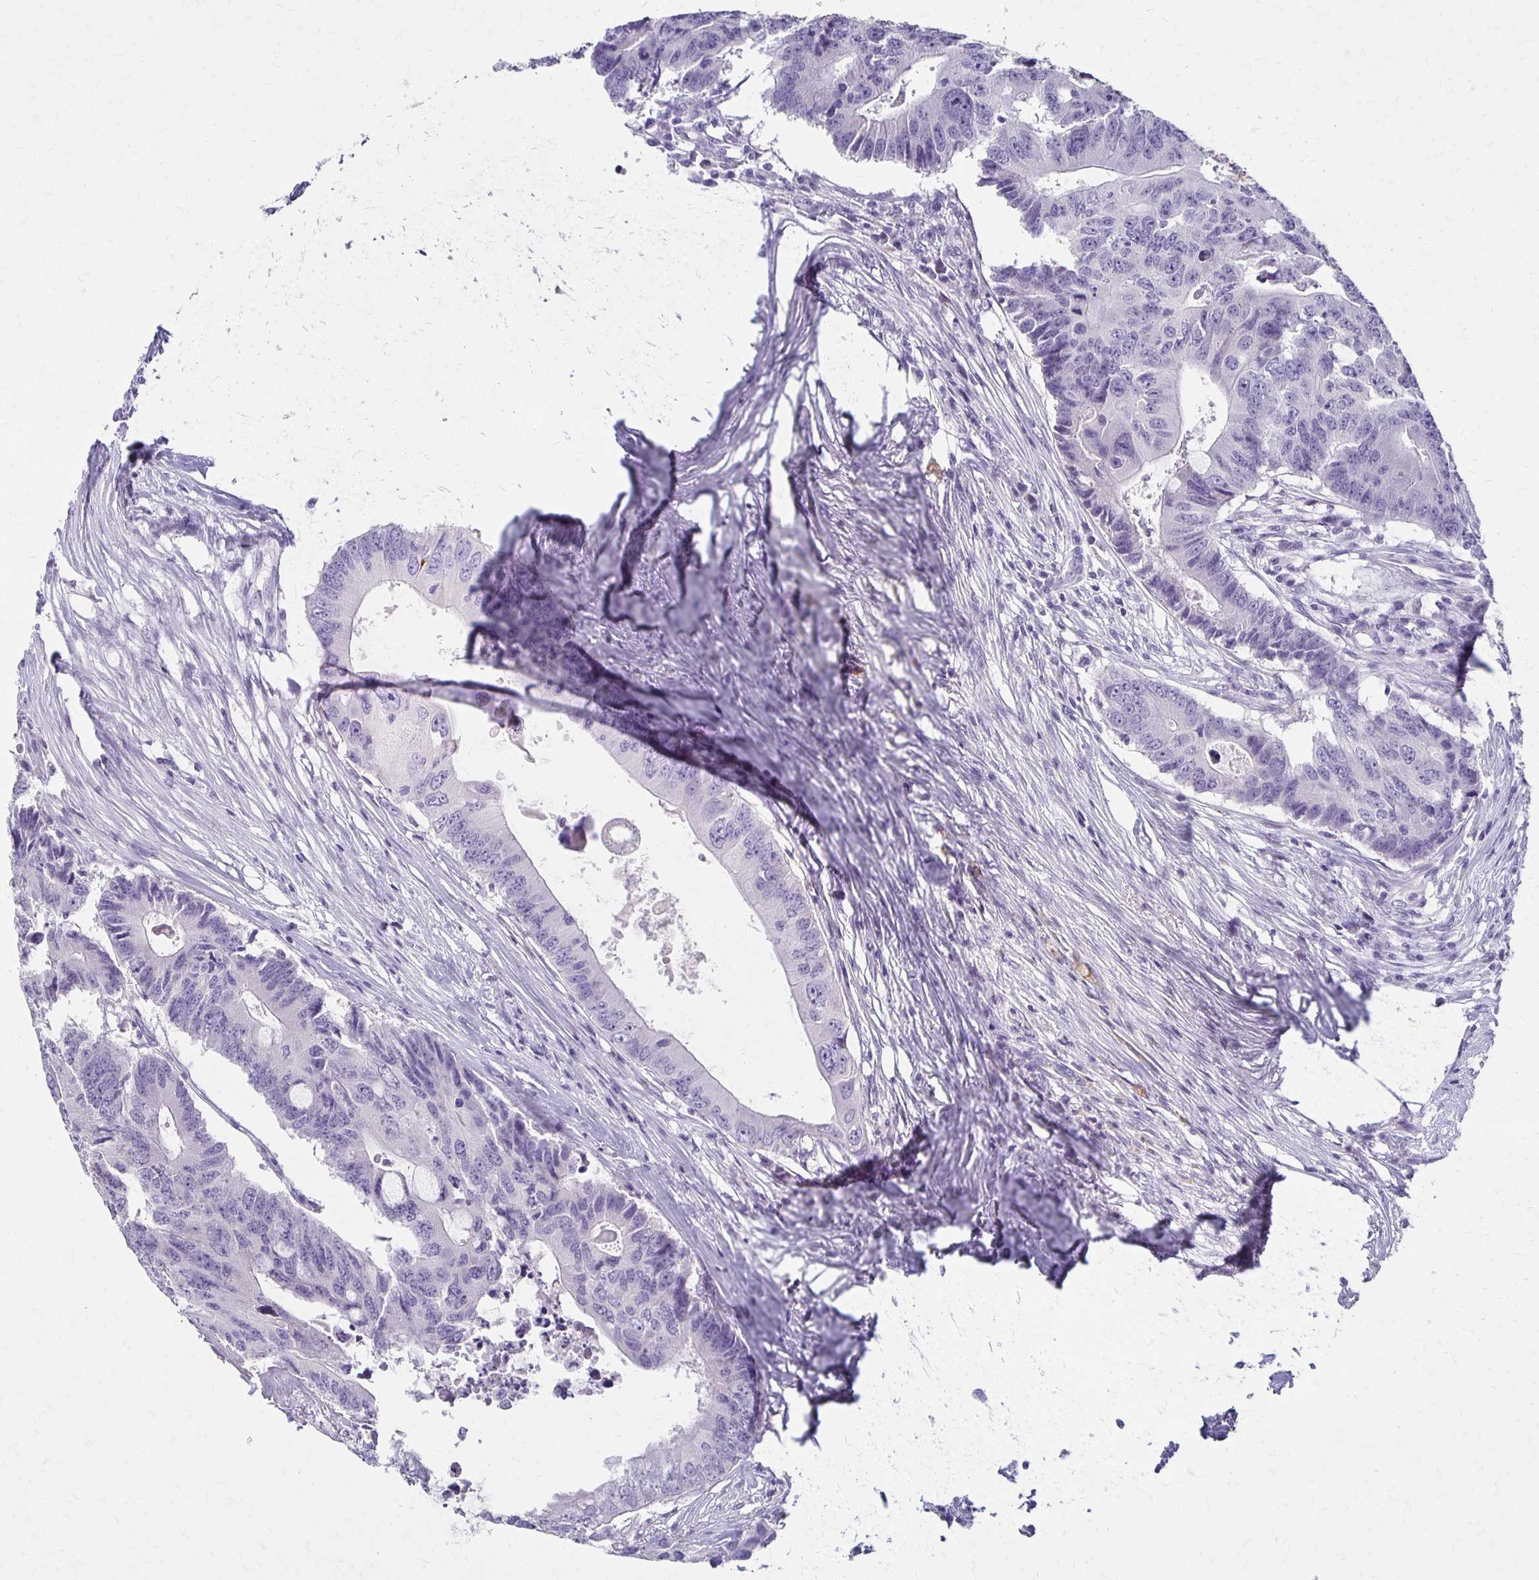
{"staining": {"intensity": "negative", "quantity": "none", "location": "none"}, "tissue": "colorectal cancer", "cell_type": "Tumor cells", "image_type": "cancer", "snomed": [{"axis": "morphology", "description": "Adenocarcinoma, NOS"}, {"axis": "topography", "description": "Colon"}], "caption": "An immunohistochemistry image of colorectal adenocarcinoma is shown. There is no staining in tumor cells of colorectal adenocarcinoma. (Brightfield microscopy of DAB IHC at high magnification).", "gene": "BBS12", "patient": {"sex": "male", "age": 71}}